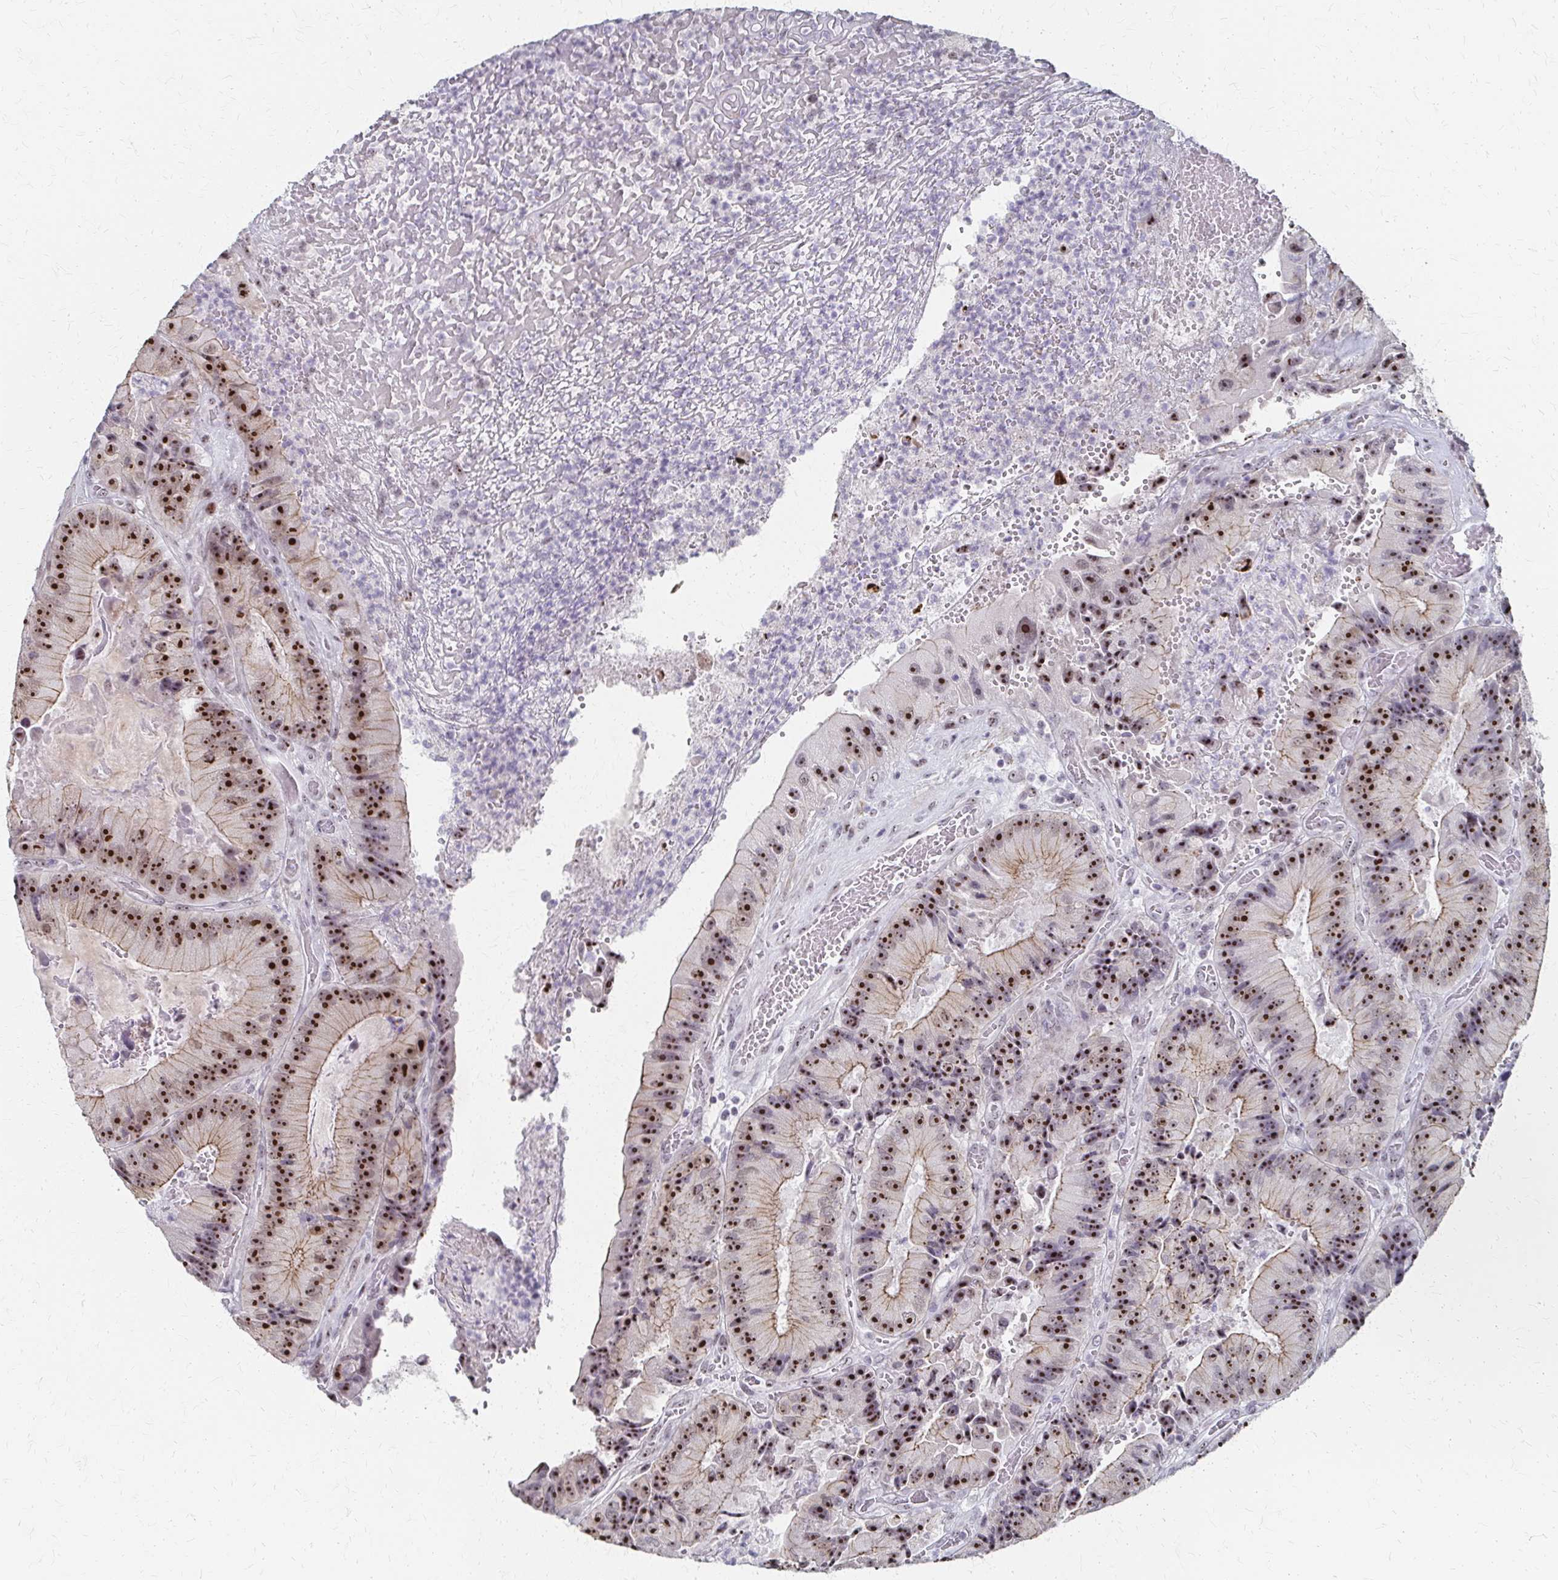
{"staining": {"intensity": "strong", "quantity": ">75%", "location": "nuclear"}, "tissue": "colorectal cancer", "cell_type": "Tumor cells", "image_type": "cancer", "snomed": [{"axis": "morphology", "description": "Adenocarcinoma, NOS"}, {"axis": "topography", "description": "Colon"}], "caption": "Immunohistochemical staining of human colorectal cancer (adenocarcinoma) exhibits high levels of strong nuclear protein staining in approximately >75% of tumor cells. (DAB IHC, brown staining for protein, blue staining for nuclei).", "gene": "PES1", "patient": {"sex": "female", "age": 86}}